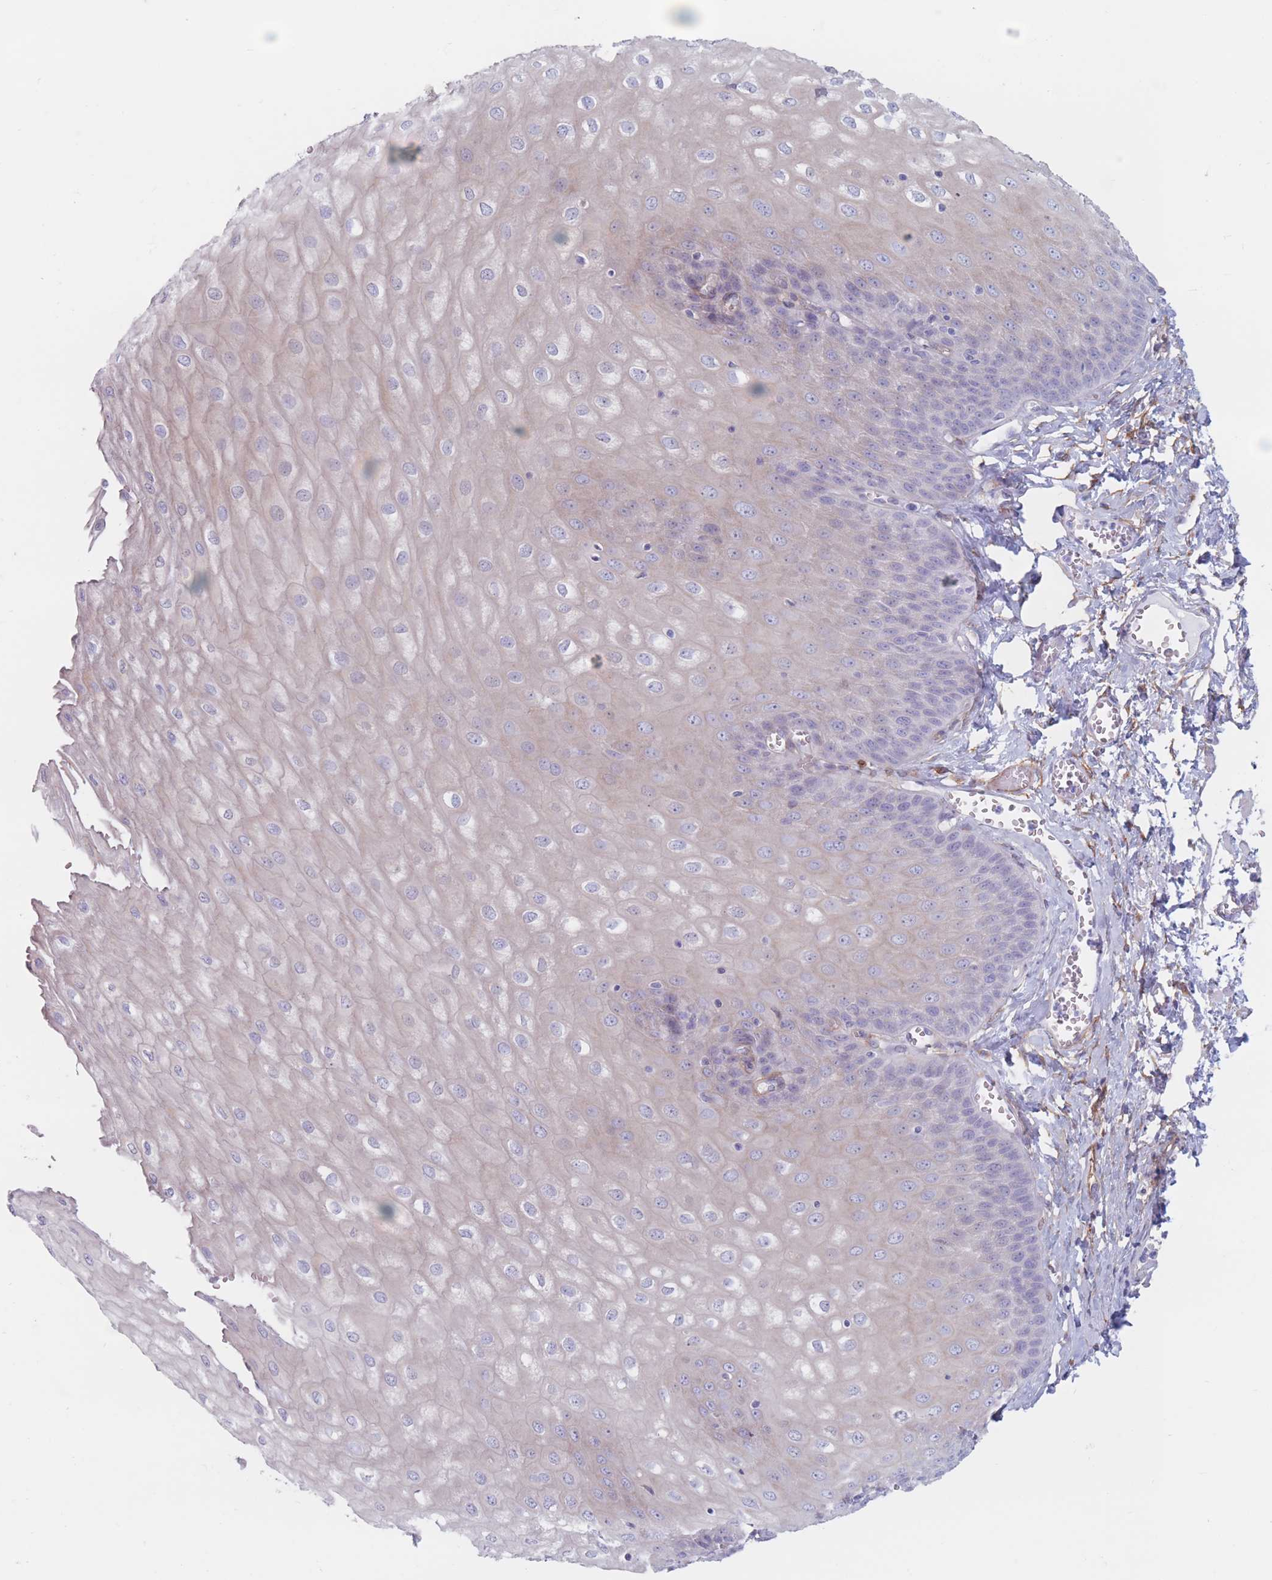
{"staining": {"intensity": "negative", "quantity": "none", "location": "none"}, "tissue": "esophagus", "cell_type": "Squamous epithelial cells", "image_type": "normal", "snomed": [{"axis": "morphology", "description": "Normal tissue, NOS"}, {"axis": "topography", "description": "Esophagus"}], "caption": "DAB (3,3'-diaminobenzidine) immunohistochemical staining of benign esophagus demonstrates no significant positivity in squamous epithelial cells. (IHC, brightfield microscopy, high magnification).", "gene": "PLPP1", "patient": {"sex": "male", "age": 60}}